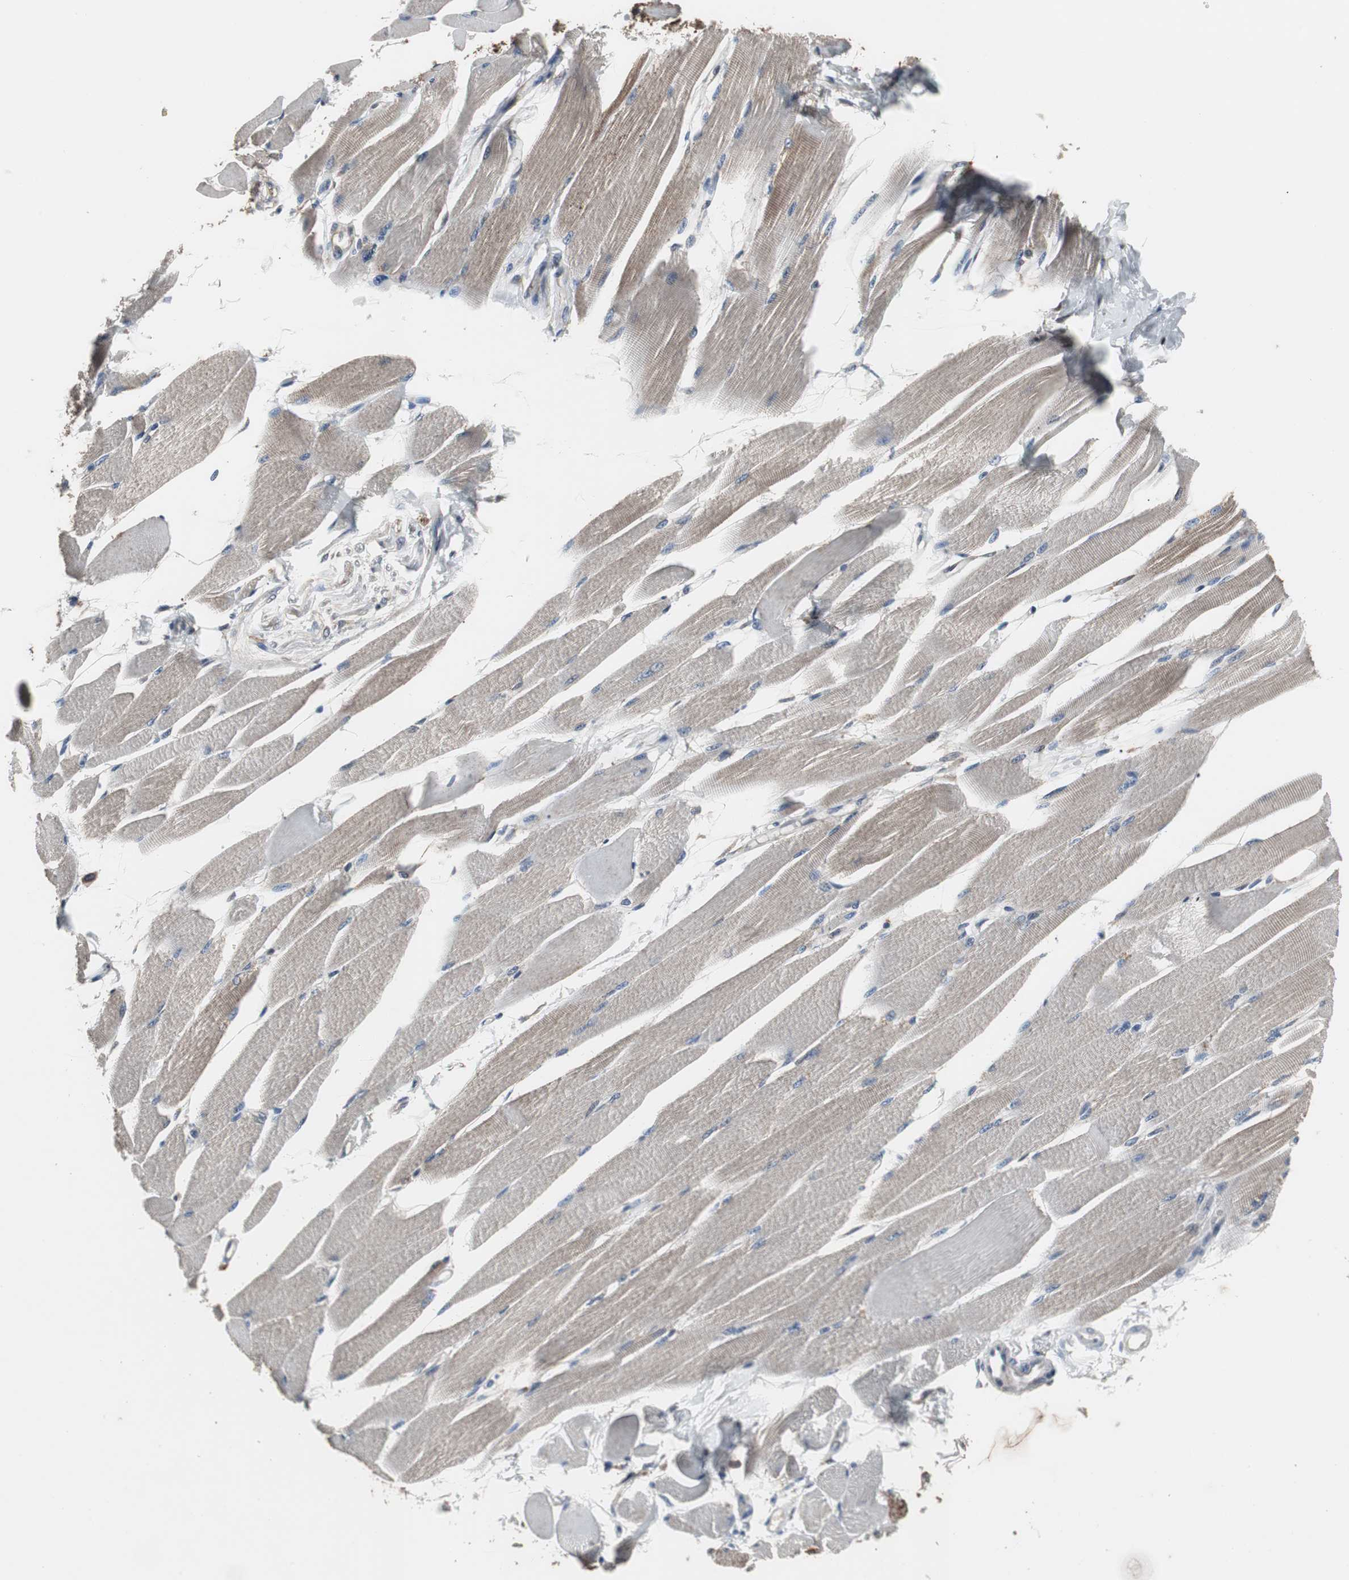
{"staining": {"intensity": "weak", "quantity": "<25%", "location": "cytoplasmic/membranous"}, "tissue": "skeletal muscle", "cell_type": "Myocytes", "image_type": "normal", "snomed": [{"axis": "morphology", "description": "Normal tissue, NOS"}, {"axis": "topography", "description": "Skeletal muscle"}, {"axis": "topography", "description": "Peripheral nerve tissue"}], "caption": "IHC micrograph of unremarkable skeletal muscle: skeletal muscle stained with DAB displays no significant protein staining in myocytes.", "gene": "ZSCAN22", "patient": {"sex": "female", "age": 84}}